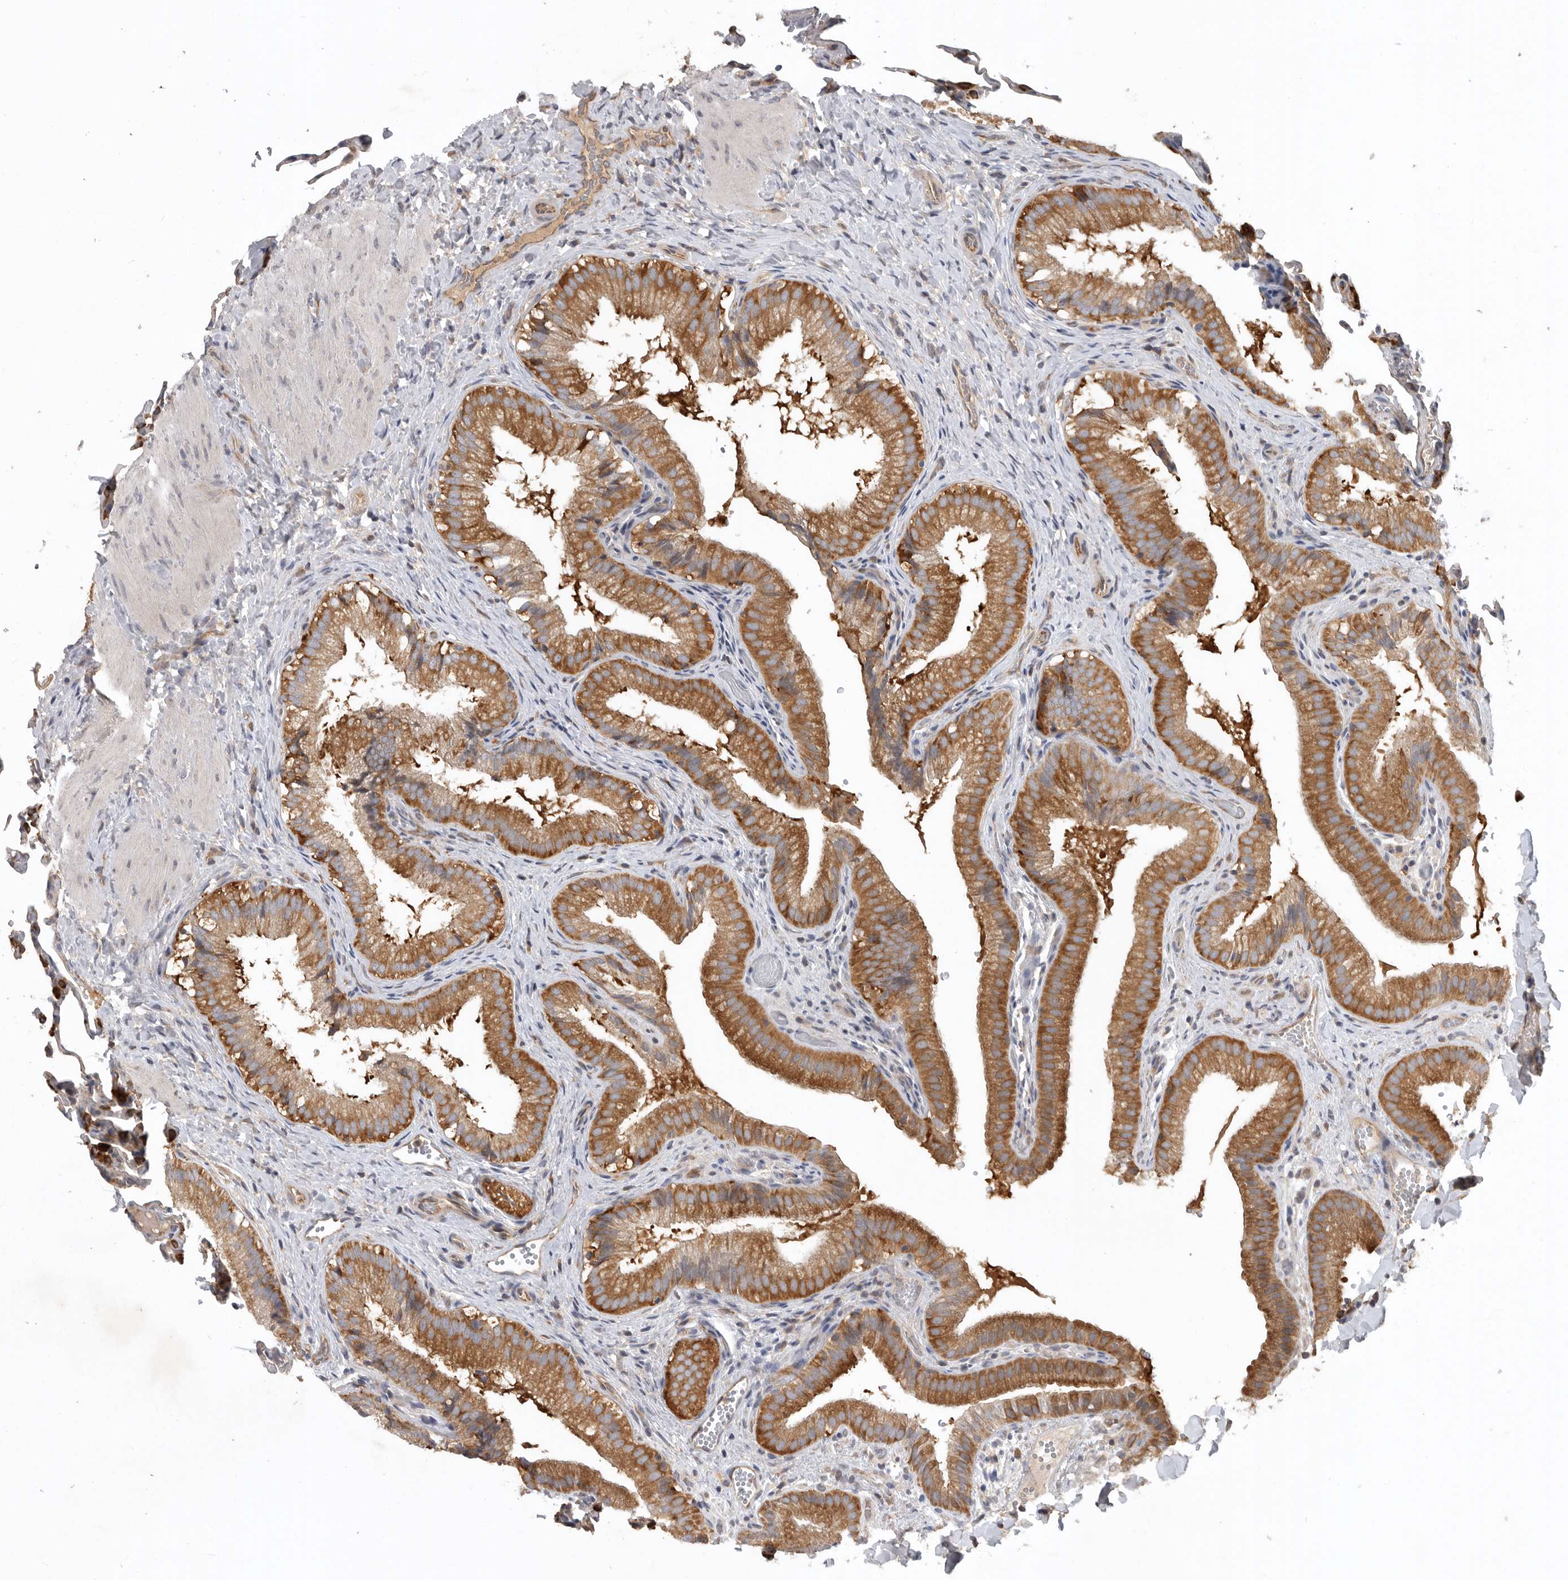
{"staining": {"intensity": "strong", "quantity": ">75%", "location": "cytoplasmic/membranous"}, "tissue": "gallbladder", "cell_type": "Glandular cells", "image_type": "normal", "snomed": [{"axis": "morphology", "description": "Normal tissue, NOS"}, {"axis": "topography", "description": "Gallbladder"}], "caption": "Immunohistochemical staining of normal human gallbladder demonstrates high levels of strong cytoplasmic/membranous positivity in approximately >75% of glandular cells.", "gene": "C1orf109", "patient": {"sex": "female", "age": 30}}